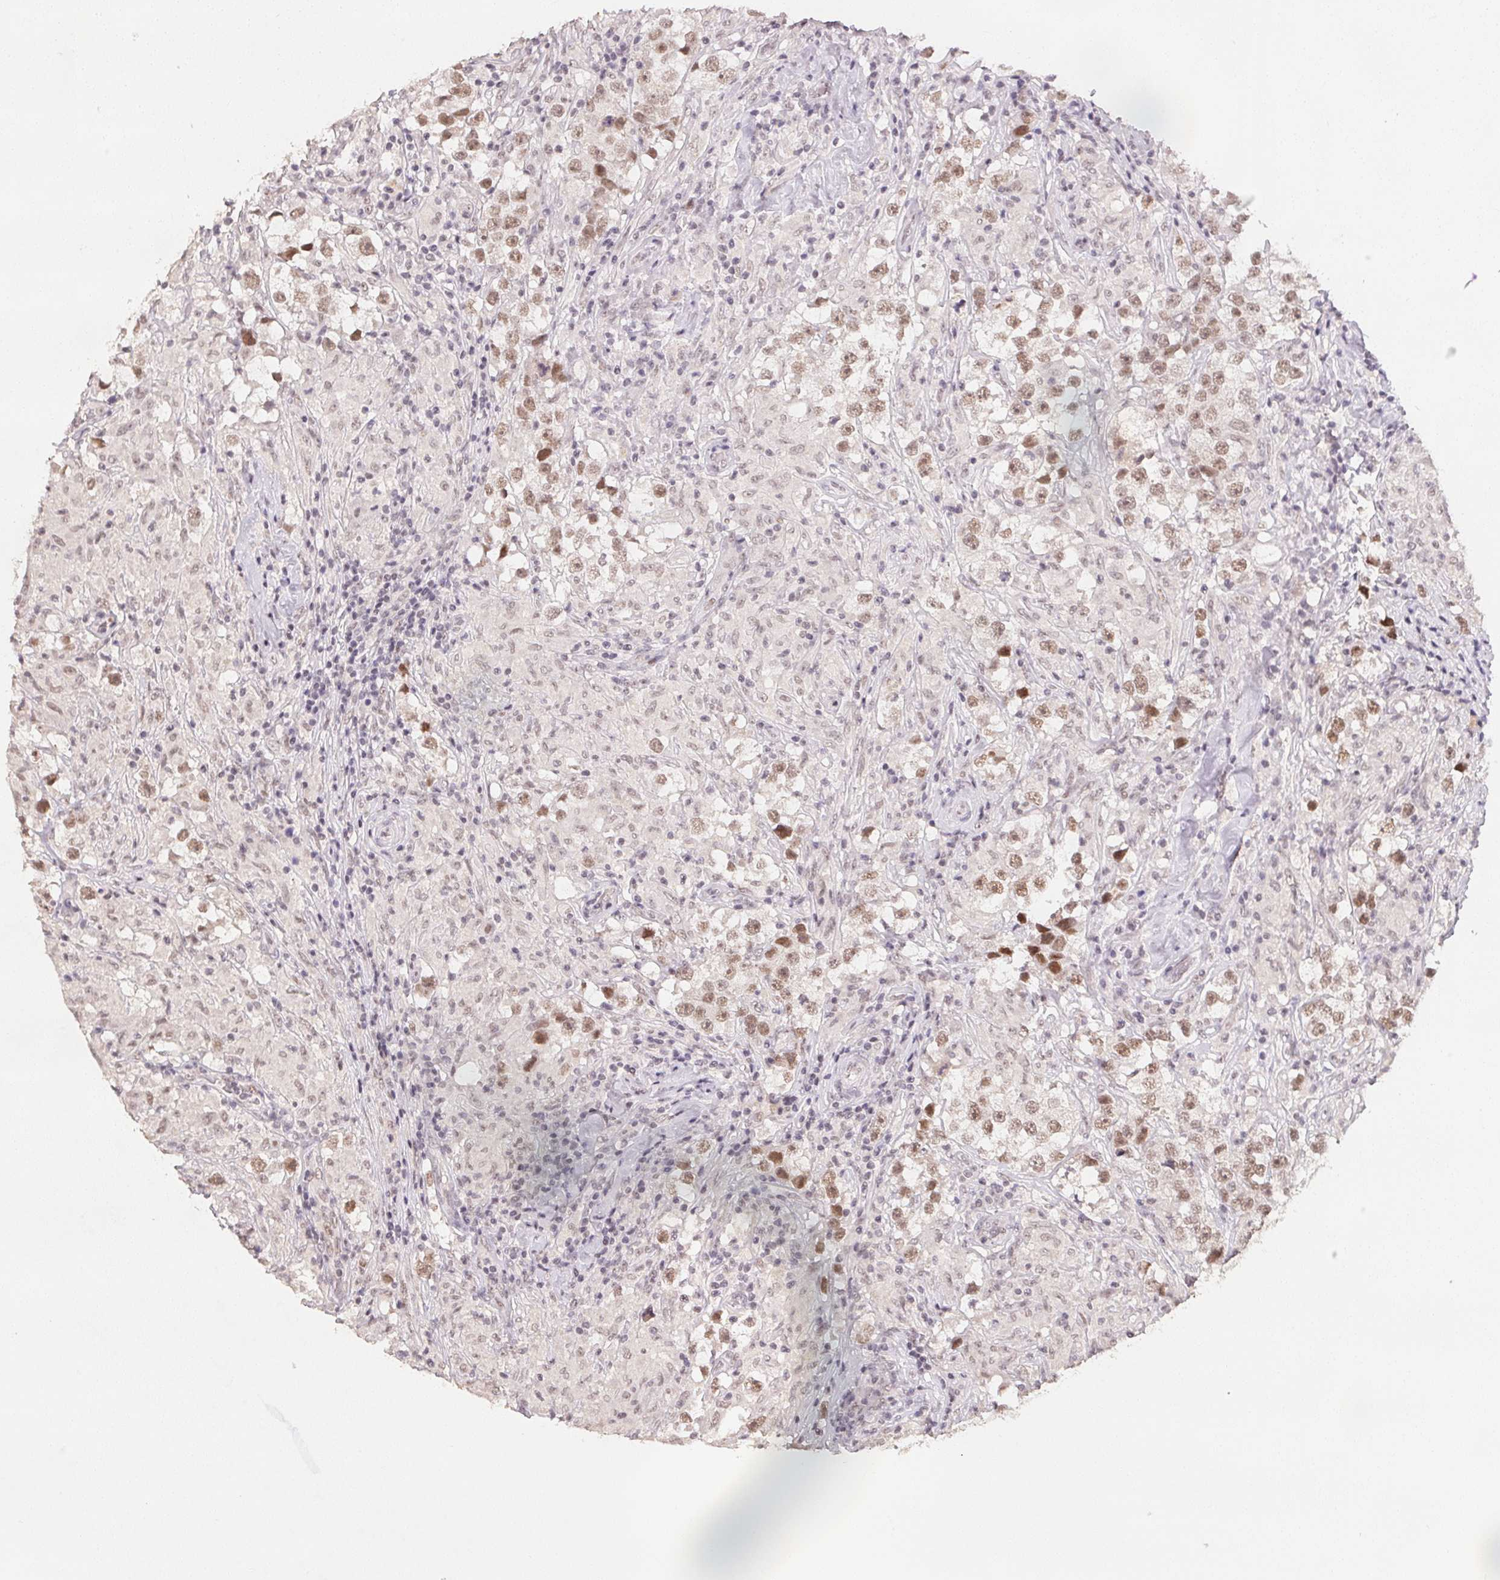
{"staining": {"intensity": "moderate", "quantity": "25%-75%", "location": "nuclear"}, "tissue": "testis cancer", "cell_type": "Tumor cells", "image_type": "cancer", "snomed": [{"axis": "morphology", "description": "Seminoma, NOS"}, {"axis": "topography", "description": "Testis"}], "caption": "High-magnification brightfield microscopy of testis cancer stained with DAB (brown) and counterstained with hematoxylin (blue). tumor cells exhibit moderate nuclear expression is appreciated in about25%-75% of cells.", "gene": "KDM4D", "patient": {"sex": "male", "age": 46}}